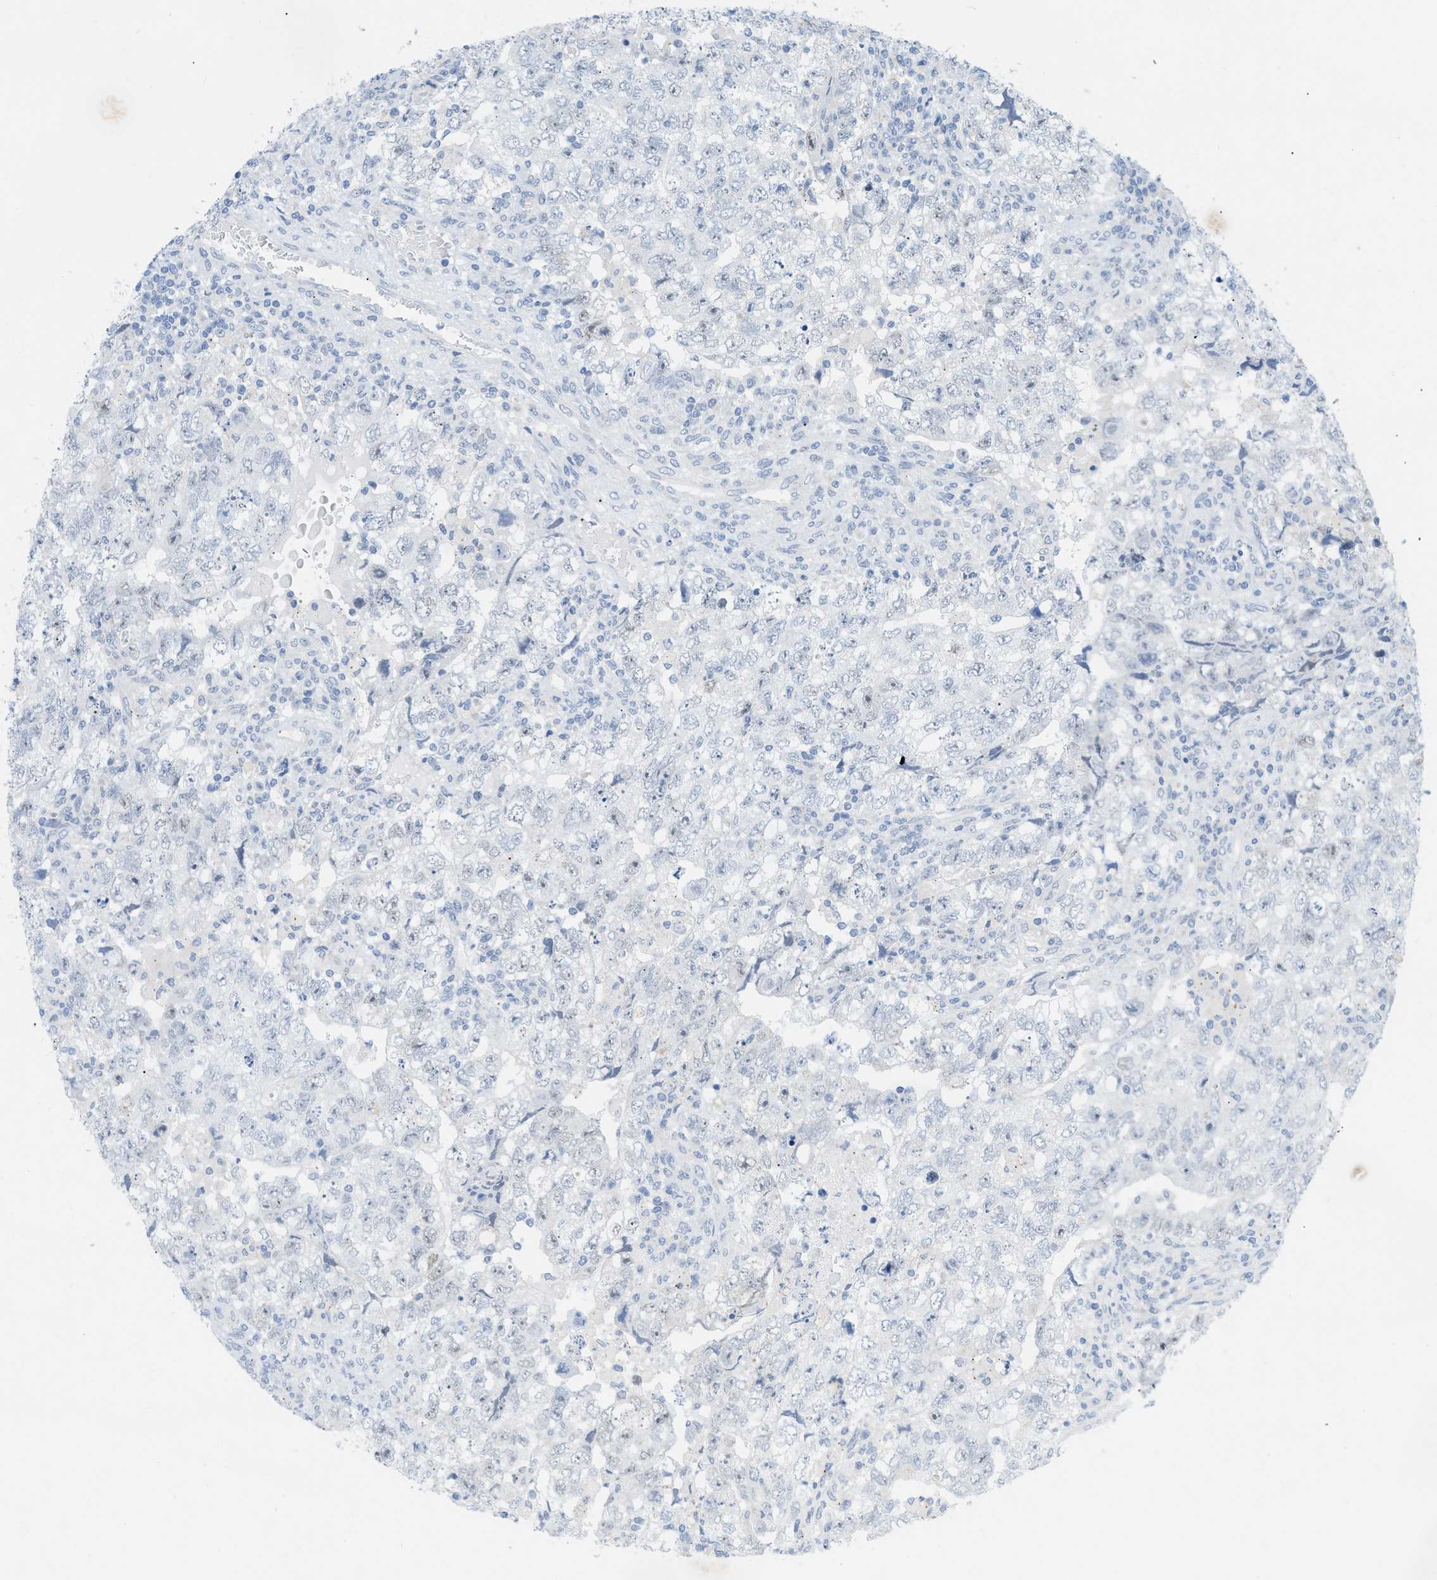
{"staining": {"intensity": "negative", "quantity": "none", "location": "none"}, "tissue": "testis cancer", "cell_type": "Tumor cells", "image_type": "cancer", "snomed": [{"axis": "morphology", "description": "Seminoma, NOS"}, {"axis": "topography", "description": "Testis"}], "caption": "The immunohistochemistry histopathology image has no significant staining in tumor cells of testis cancer (seminoma) tissue.", "gene": "HLTF", "patient": {"sex": "male", "age": 22}}